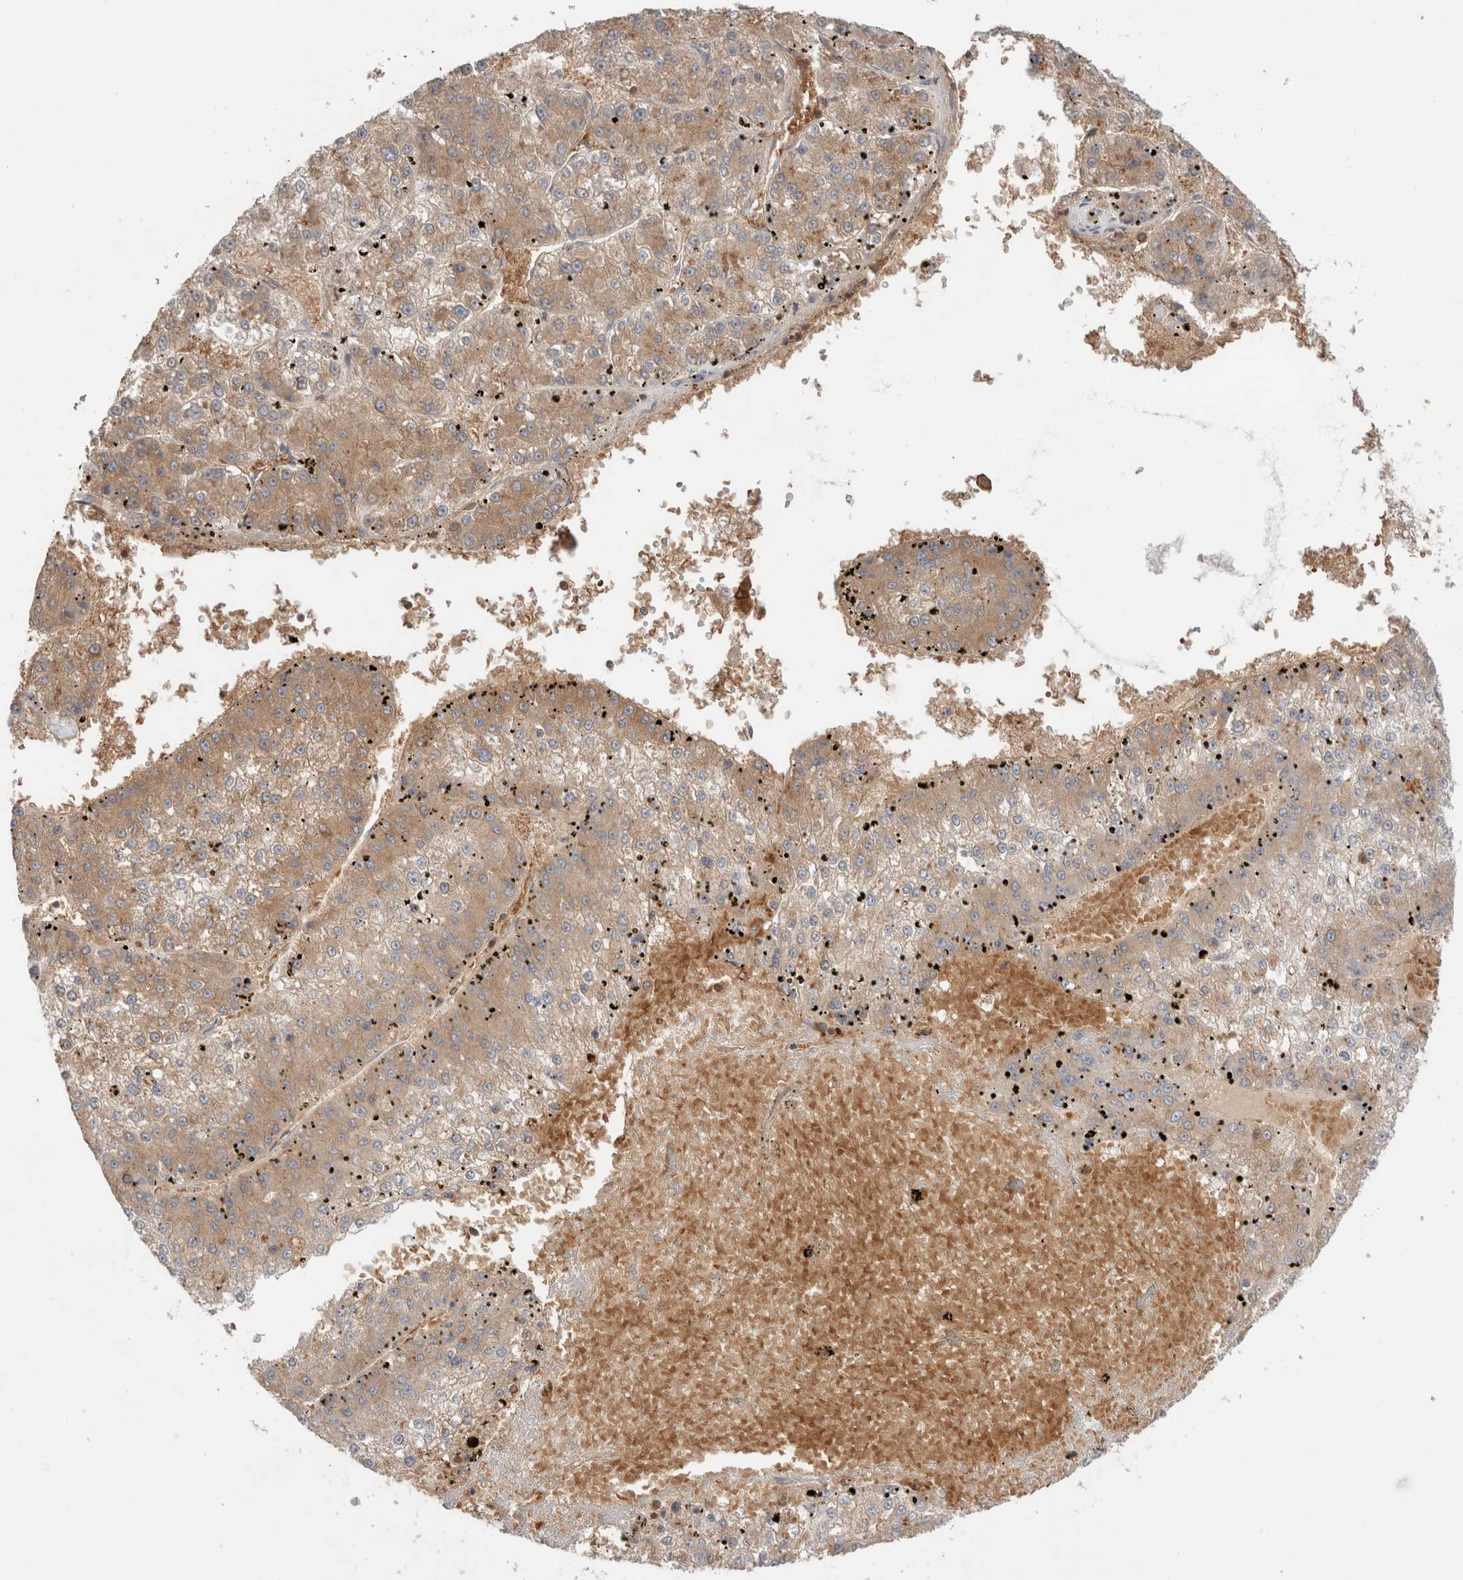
{"staining": {"intensity": "moderate", "quantity": ">75%", "location": "cytoplasmic/membranous"}, "tissue": "liver cancer", "cell_type": "Tumor cells", "image_type": "cancer", "snomed": [{"axis": "morphology", "description": "Carcinoma, Hepatocellular, NOS"}, {"axis": "topography", "description": "Liver"}], "caption": "Moderate cytoplasmic/membranous expression for a protein is seen in about >75% of tumor cells of liver hepatocellular carcinoma using immunohistochemistry.", "gene": "KLHL14", "patient": {"sex": "female", "age": 73}}